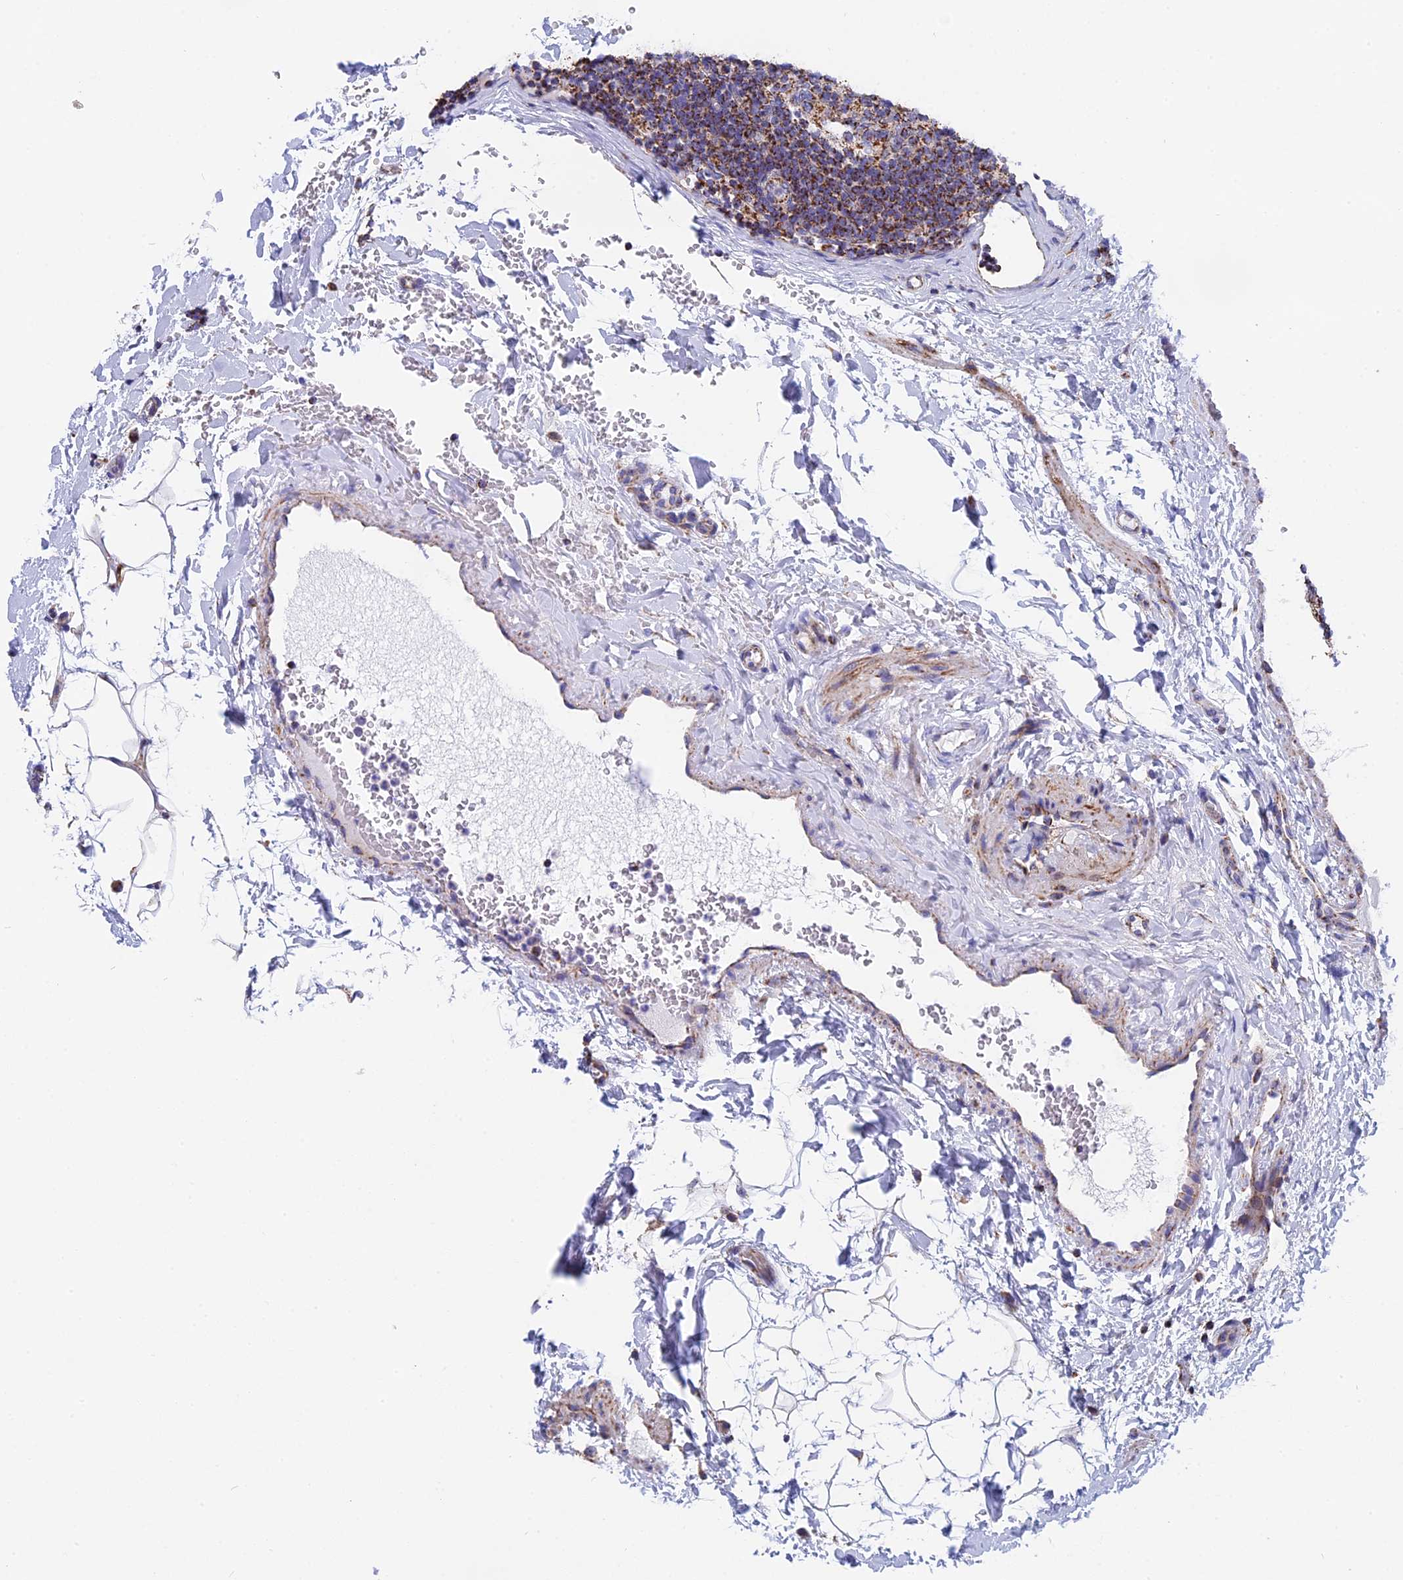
{"staining": {"intensity": "moderate", "quantity": ">75%", "location": "cytoplasmic/membranous"}, "tissue": "lymph node", "cell_type": "Germinal center cells", "image_type": "normal", "snomed": [{"axis": "morphology", "description": "Normal tissue, NOS"}, {"axis": "topography", "description": "Lymph node"}], "caption": "The immunohistochemical stain shows moderate cytoplasmic/membranous positivity in germinal center cells of benign lymph node.", "gene": "NDUFA5", "patient": {"sex": "female", "age": 22}}